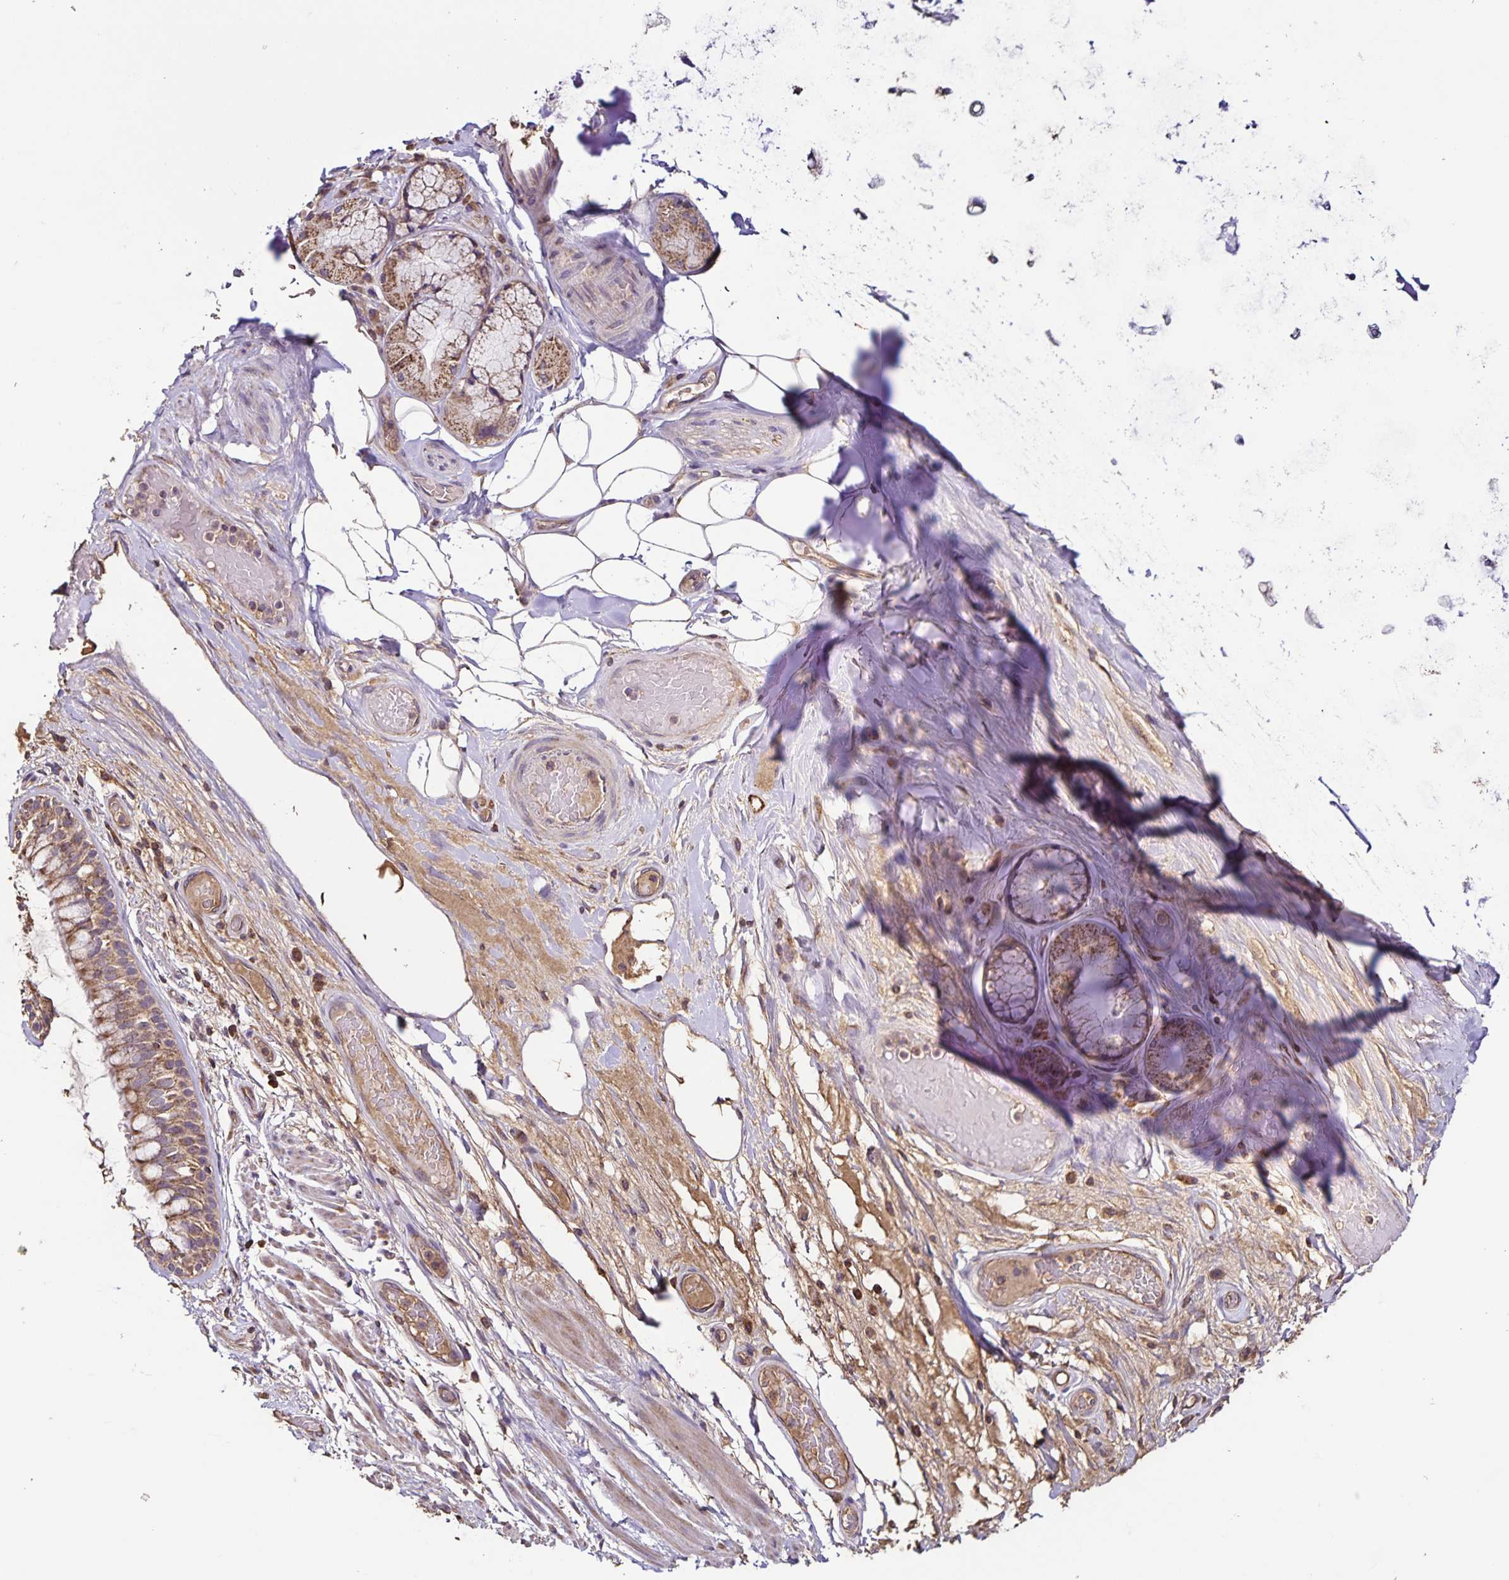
{"staining": {"intensity": "negative", "quantity": "none", "location": "none"}, "tissue": "adipose tissue", "cell_type": "Adipocytes", "image_type": "normal", "snomed": [{"axis": "morphology", "description": "Normal tissue, NOS"}, {"axis": "topography", "description": "Cartilage tissue"}, {"axis": "topography", "description": "Bronchus"}], "caption": "This is an immunohistochemistry photomicrograph of unremarkable adipose tissue. There is no staining in adipocytes.", "gene": "MAN1A1", "patient": {"sex": "male", "age": 64}}